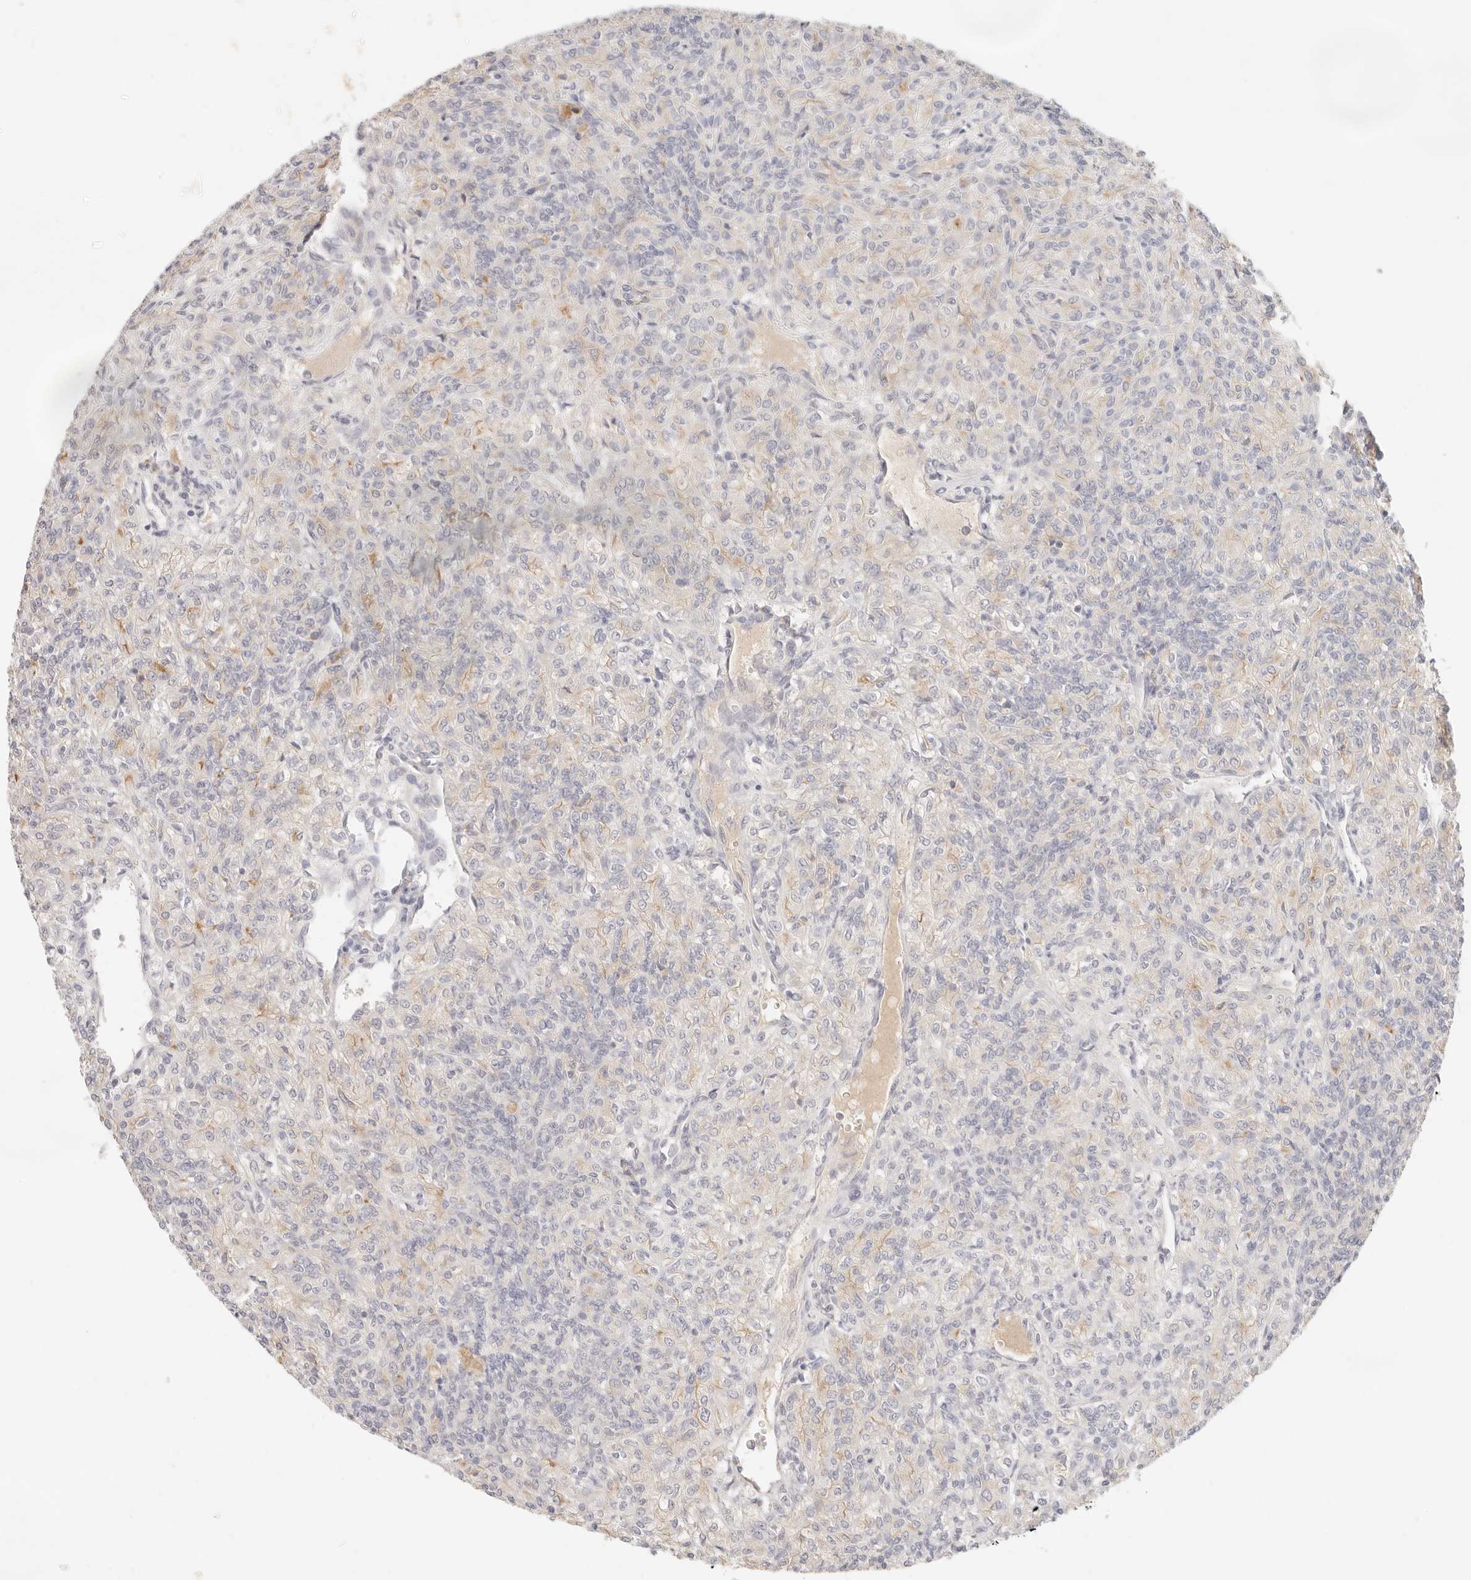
{"staining": {"intensity": "weak", "quantity": "<25%", "location": "cytoplasmic/membranous"}, "tissue": "renal cancer", "cell_type": "Tumor cells", "image_type": "cancer", "snomed": [{"axis": "morphology", "description": "Adenocarcinoma, NOS"}, {"axis": "topography", "description": "Kidney"}], "caption": "There is no significant positivity in tumor cells of adenocarcinoma (renal).", "gene": "SPHK1", "patient": {"sex": "male", "age": 77}}